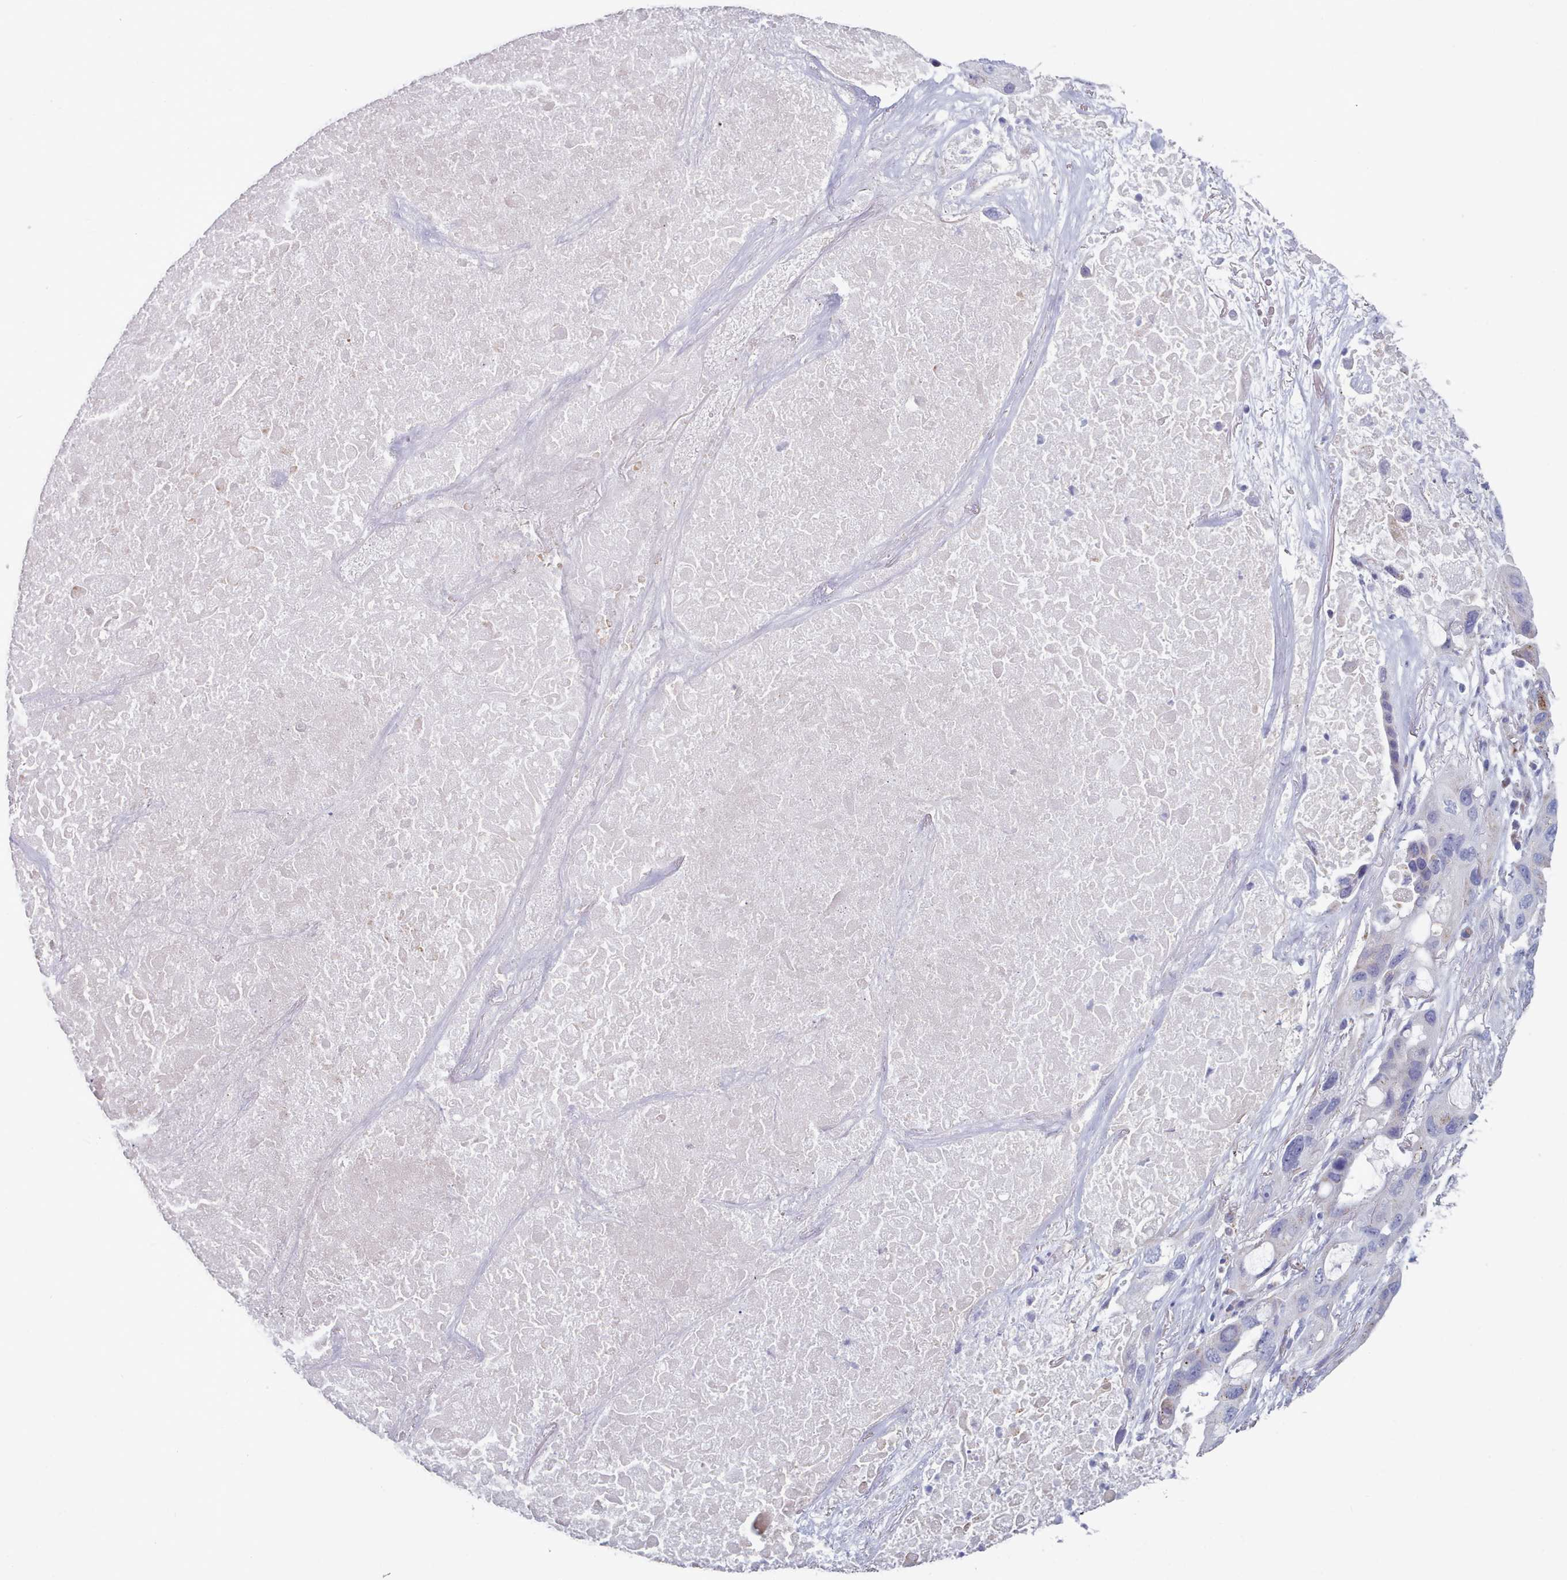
{"staining": {"intensity": "negative", "quantity": "none", "location": "none"}, "tissue": "lung cancer", "cell_type": "Tumor cells", "image_type": "cancer", "snomed": [{"axis": "morphology", "description": "Squamous cell carcinoma, NOS"}, {"axis": "topography", "description": "Lung"}], "caption": "Immunohistochemistry photomicrograph of neoplastic tissue: lung cancer stained with DAB reveals no significant protein expression in tumor cells. (DAB (3,3'-diaminobenzidine) IHC with hematoxylin counter stain).", "gene": "HAO1", "patient": {"sex": "female", "age": 73}}